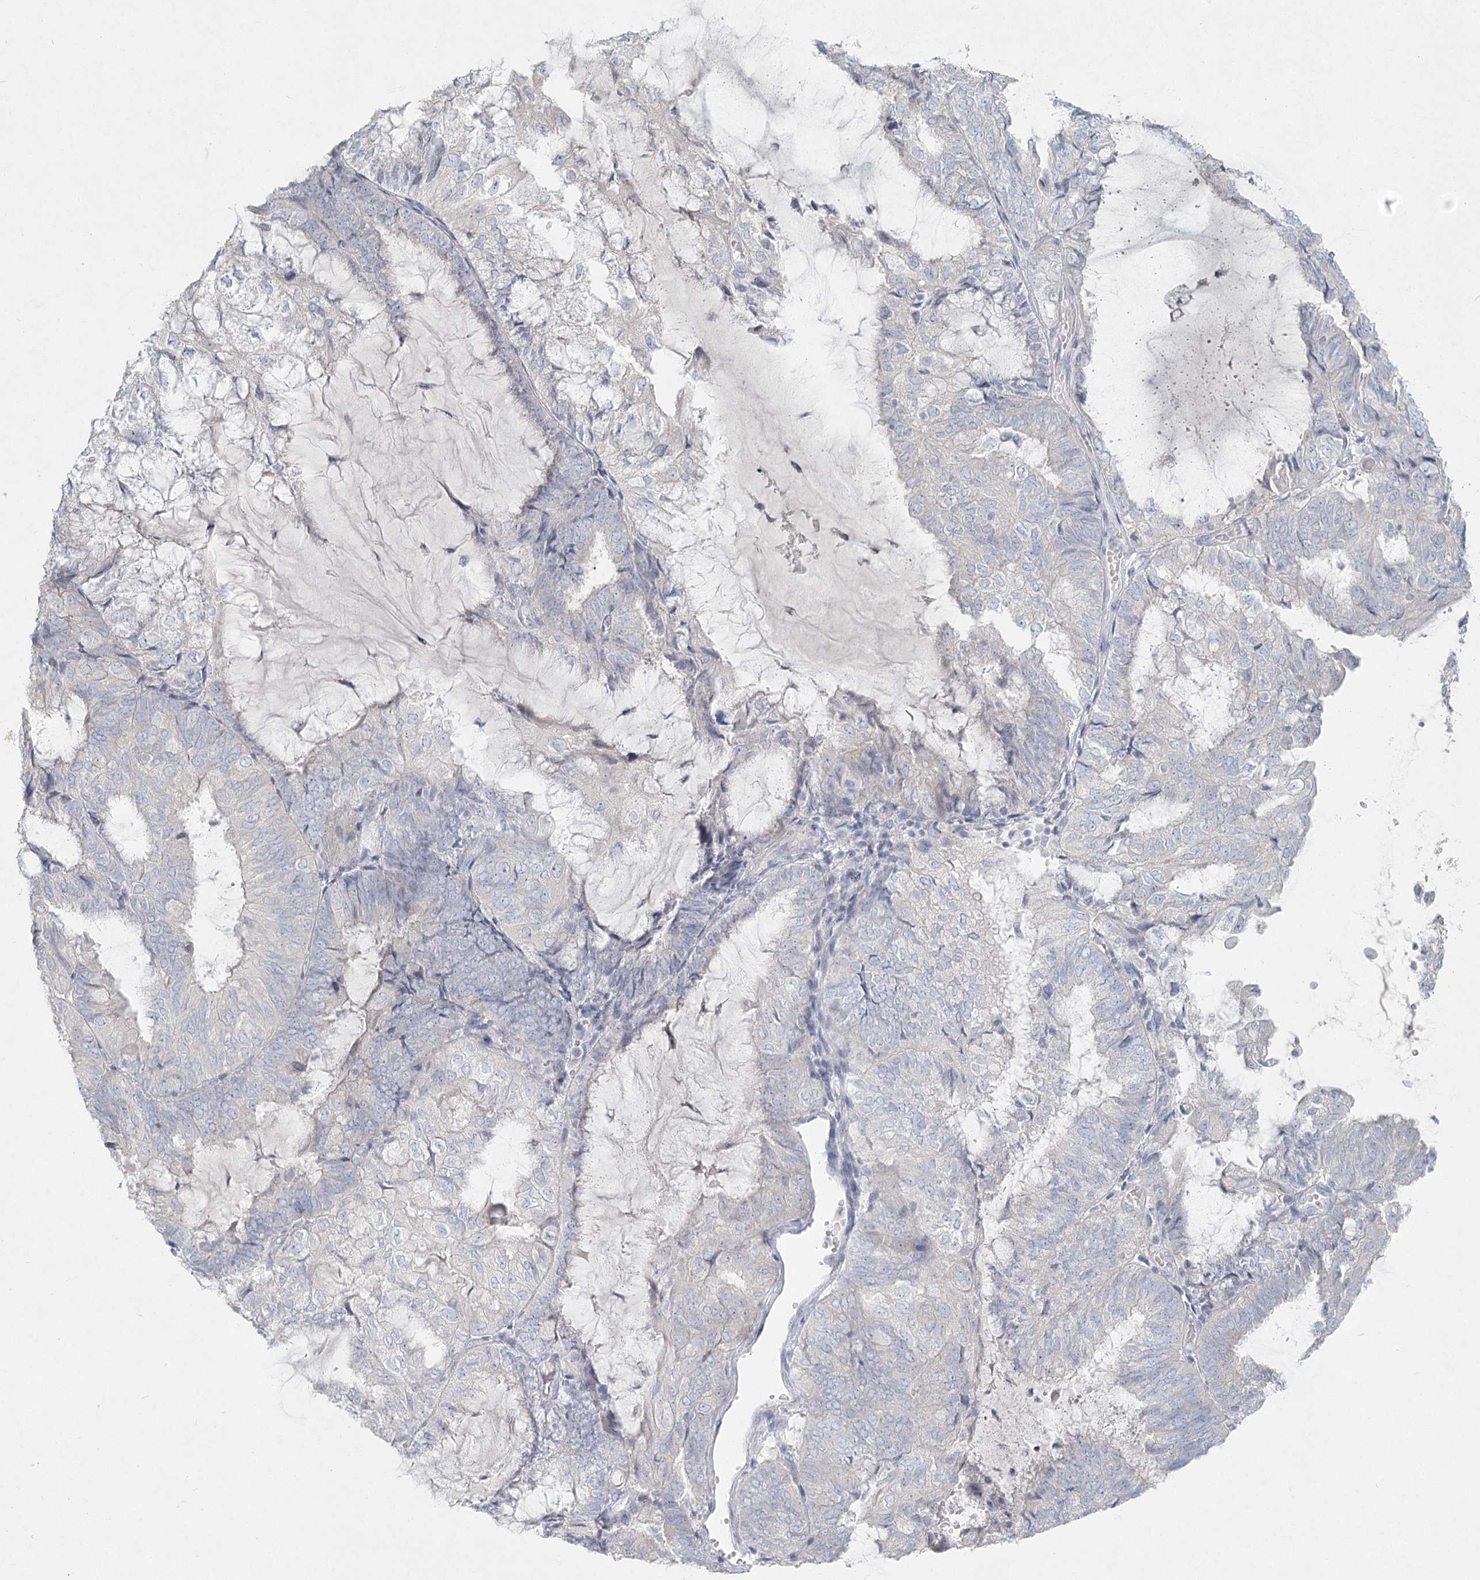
{"staining": {"intensity": "negative", "quantity": "none", "location": "none"}, "tissue": "endometrial cancer", "cell_type": "Tumor cells", "image_type": "cancer", "snomed": [{"axis": "morphology", "description": "Adenocarcinoma, NOS"}, {"axis": "topography", "description": "Endometrium"}], "caption": "Protein analysis of adenocarcinoma (endometrial) exhibits no significant positivity in tumor cells. Brightfield microscopy of IHC stained with DAB (3,3'-diaminobenzidine) (brown) and hematoxylin (blue), captured at high magnification.", "gene": "LRP2BP", "patient": {"sex": "female", "age": 81}}